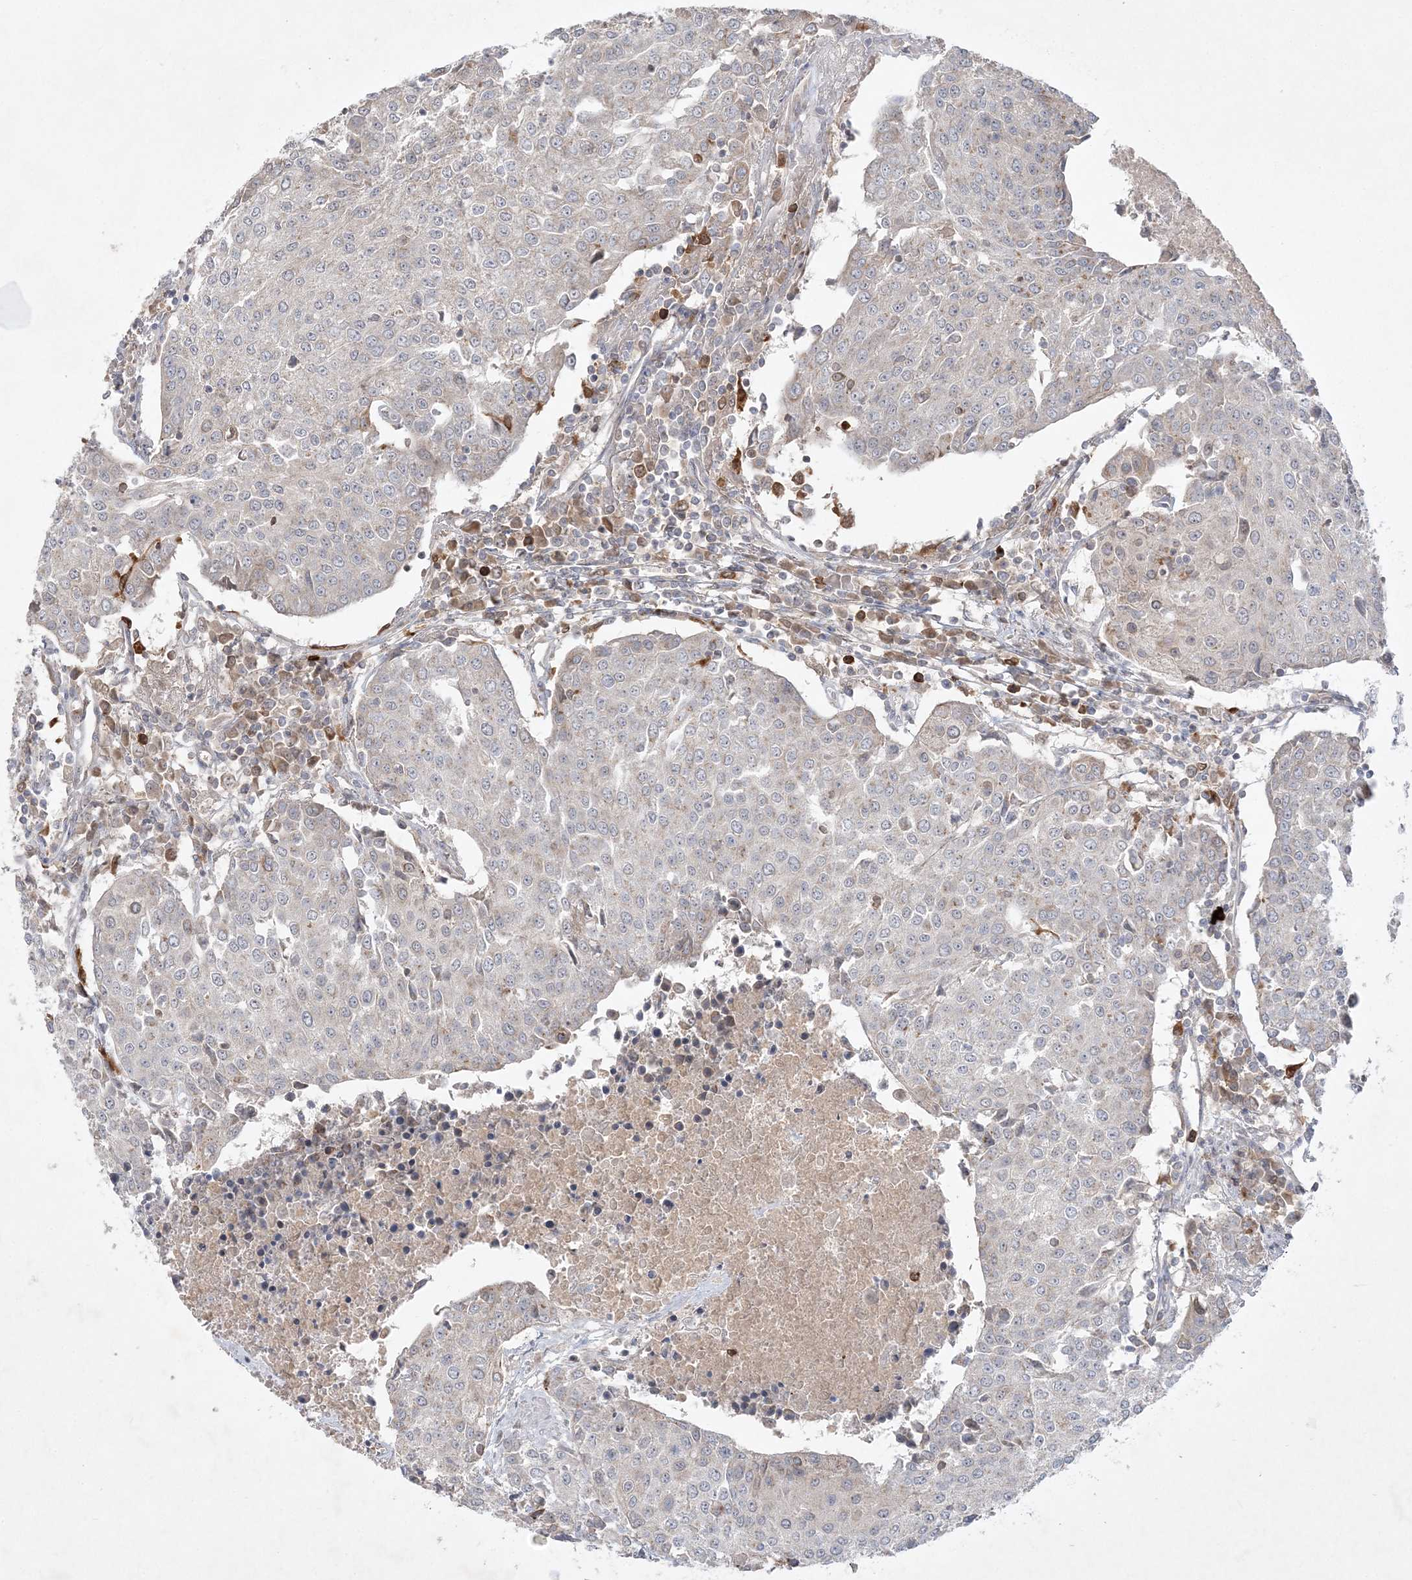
{"staining": {"intensity": "negative", "quantity": "none", "location": "none"}, "tissue": "urothelial cancer", "cell_type": "Tumor cells", "image_type": "cancer", "snomed": [{"axis": "morphology", "description": "Urothelial carcinoma, High grade"}, {"axis": "topography", "description": "Urinary bladder"}], "caption": "A micrograph of human urothelial cancer is negative for staining in tumor cells.", "gene": "CLNK", "patient": {"sex": "female", "age": 85}}